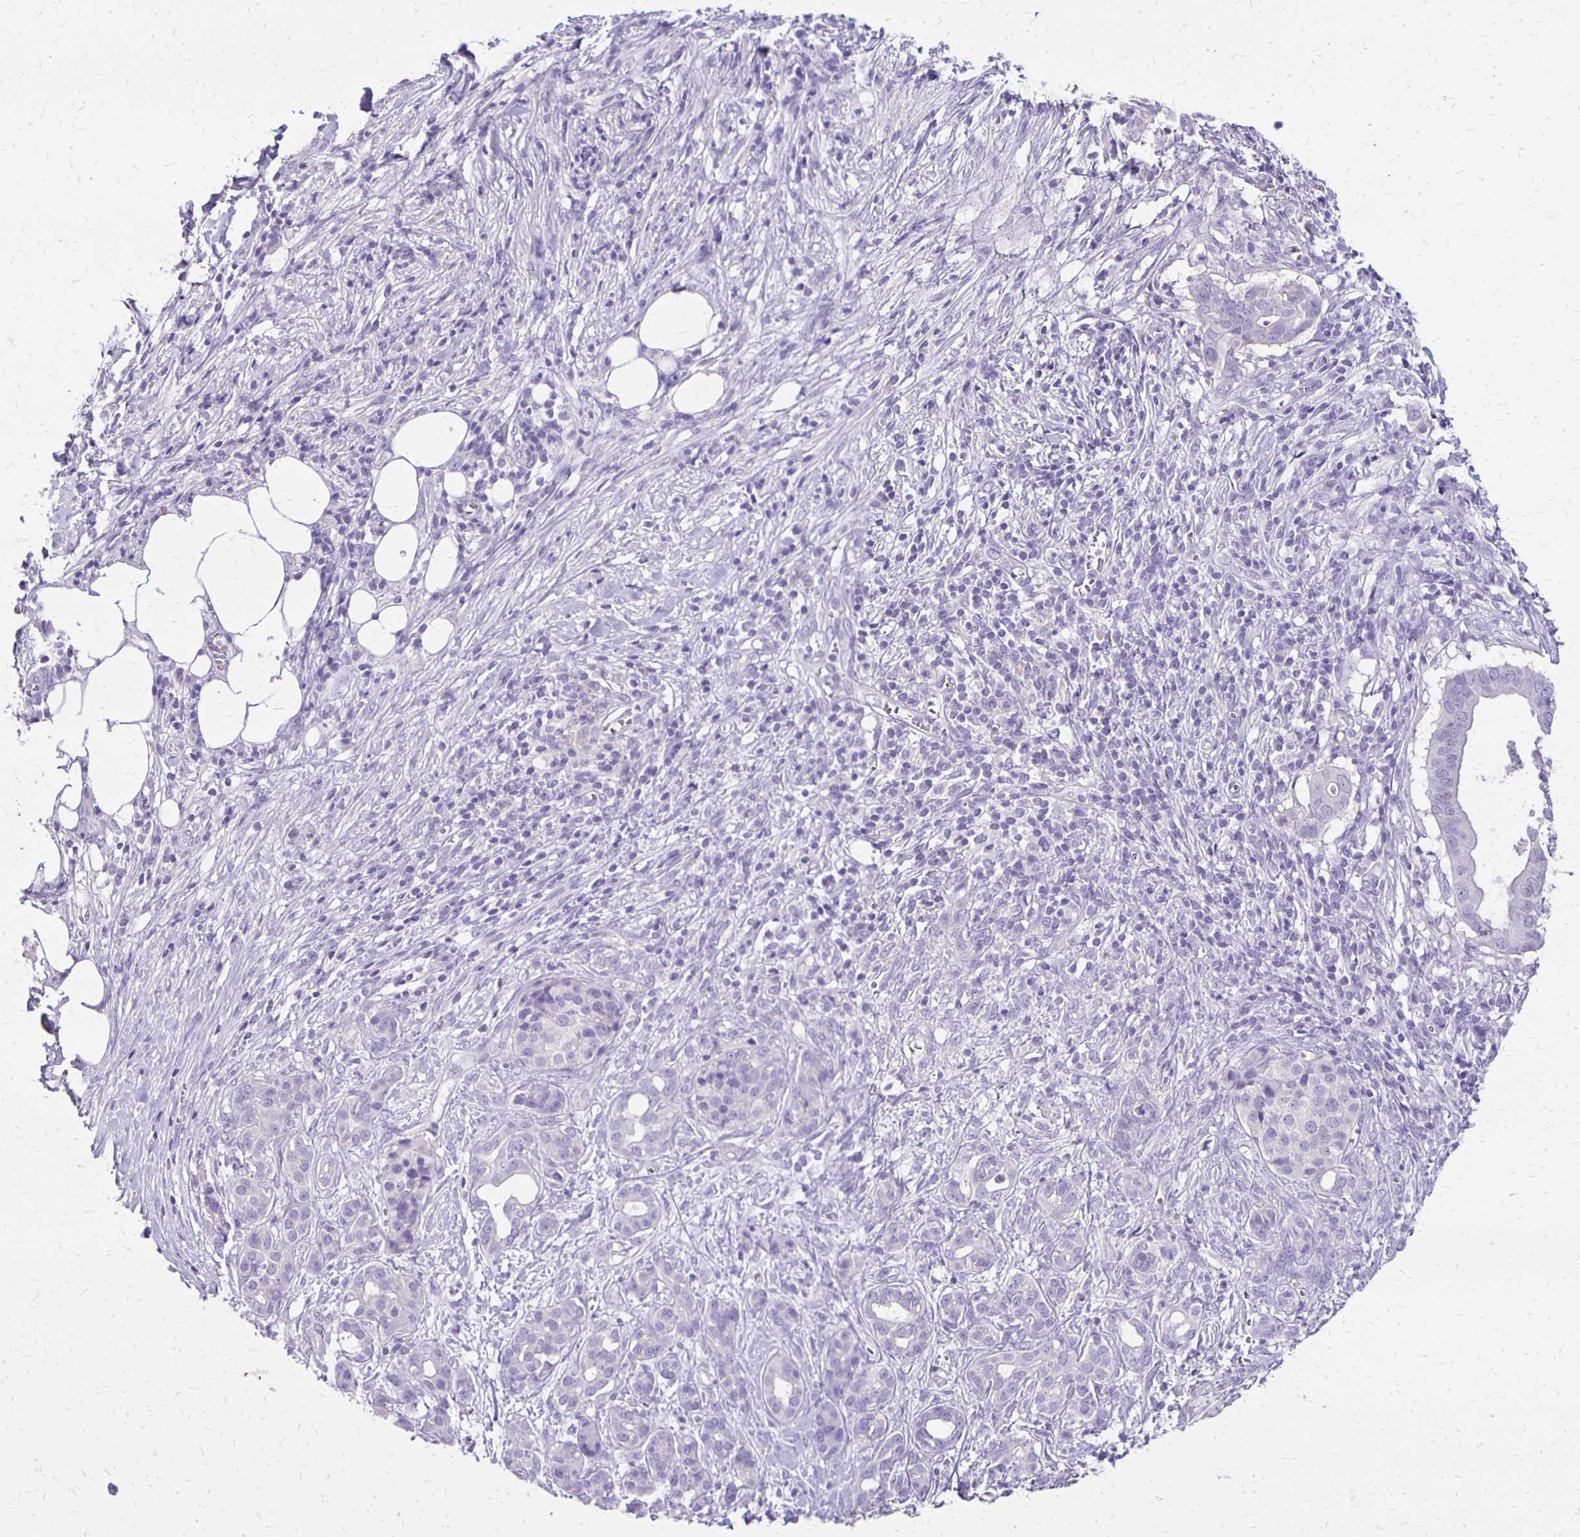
{"staining": {"intensity": "negative", "quantity": "none", "location": "none"}, "tissue": "pancreatic cancer", "cell_type": "Tumor cells", "image_type": "cancer", "snomed": [{"axis": "morphology", "description": "Adenocarcinoma, NOS"}, {"axis": "topography", "description": "Pancreas"}], "caption": "The histopathology image demonstrates no significant positivity in tumor cells of pancreatic cancer.", "gene": "ANKRD45", "patient": {"sex": "male", "age": 61}}